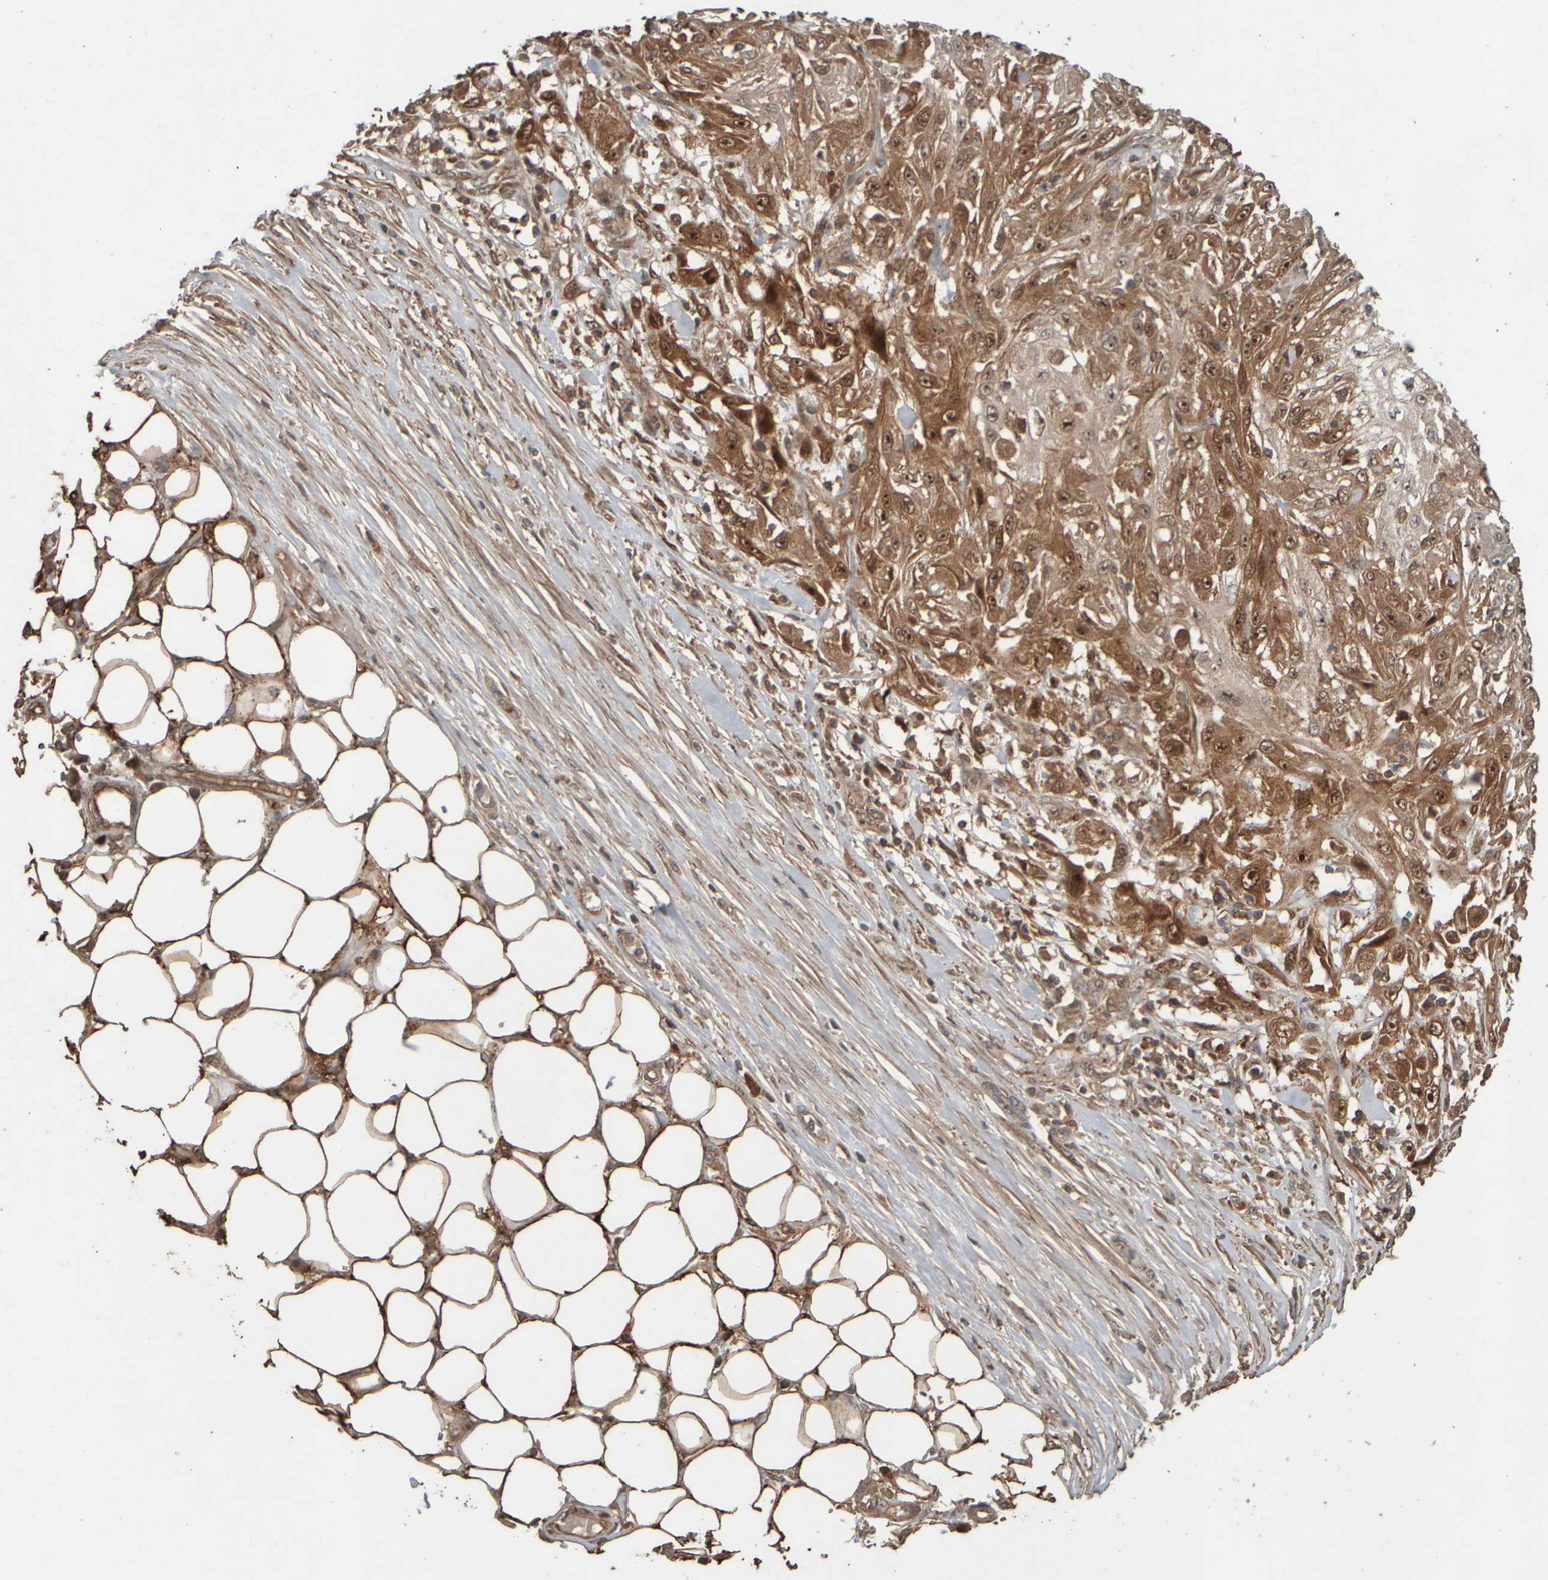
{"staining": {"intensity": "moderate", "quantity": ">75%", "location": "cytoplasmic/membranous,nuclear"}, "tissue": "skin cancer", "cell_type": "Tumor cells", "image_type": "cancer", "snomed": [{"axis": "morphology", "description": "Squamous cell carcinoma, NOS"}, {"axis": "morphology", "description": "Squamous cell carcinoma, metastatic, NOS"}, {"axis": "topography", "description": "Skin"}, {"axis": "topography", "description": "Lymph node"}], "caption": "IHC of skin cancer (squamous cell carcinoma) reveals medium levels of moderate cytoplasmic/membranous and nuclear positivity in about >75% of tumor cells.", "gene": "SPHK1", "patient": {"sex": "male", "age": 75}}